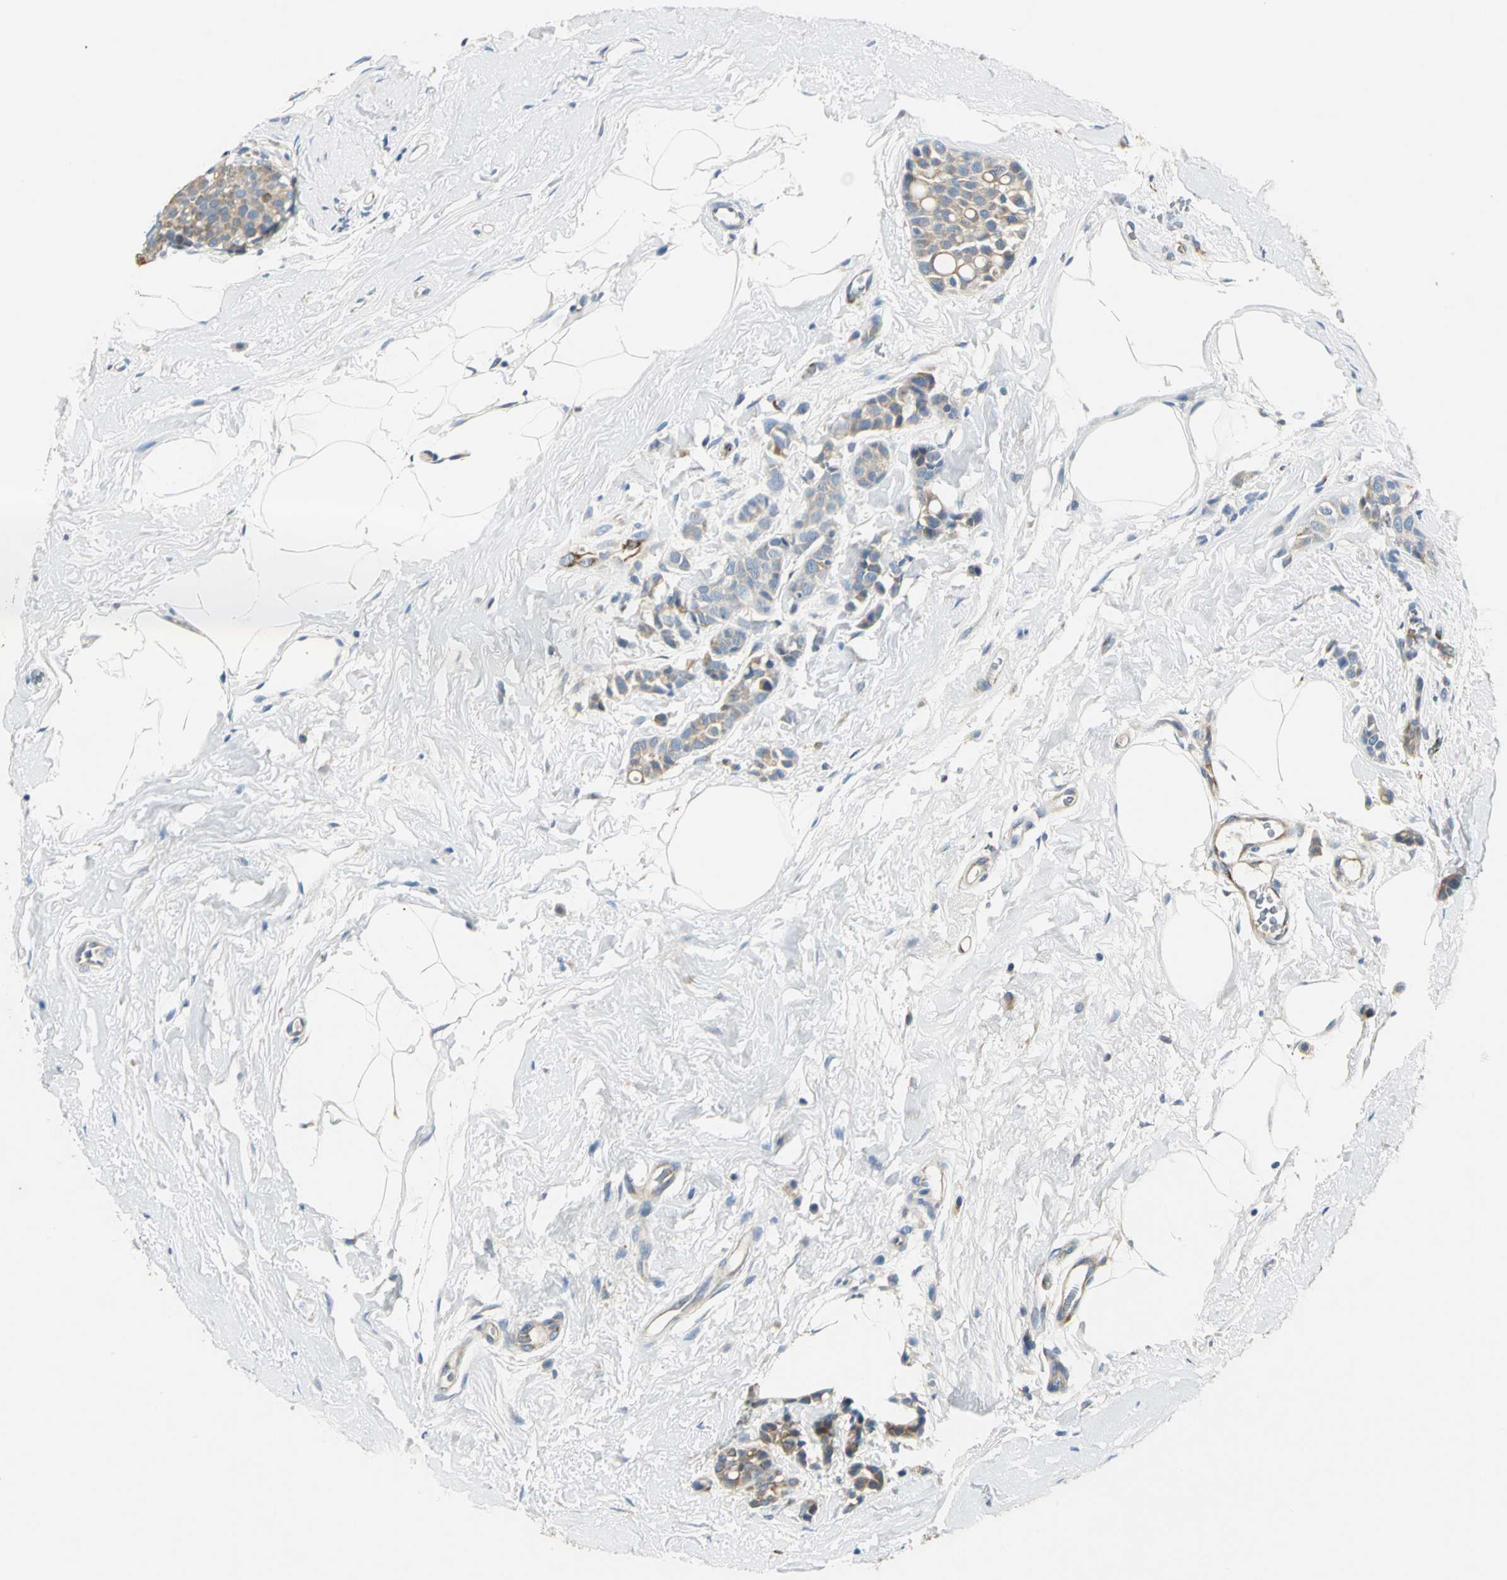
{"staining": {"intensity": "weak", "quantity": ">75%", "location": "cytoplasmic/membranous"}, "tissue": "breast cancer", "cell_type": "Tumor cells", "image_type": "cancer", "snomed": [{"axis": "morphology", "description": "Lobular carcinoma, in situ"}, {"axis": "morphology", "description": "Lobular carcinoma"}, {"axis": "topography", "description": "Breast"}], "caption": "Immunohistochemistry of human breast cancer (lobular carcinoma in situ) reveals low levels of weak cytoplasmic/membranous positivity in approximately >75% of tumor cells. Nuclei are stained in blue.", "gene": "B3GNT2", "patient": {"sex": "female", "age": 41}}